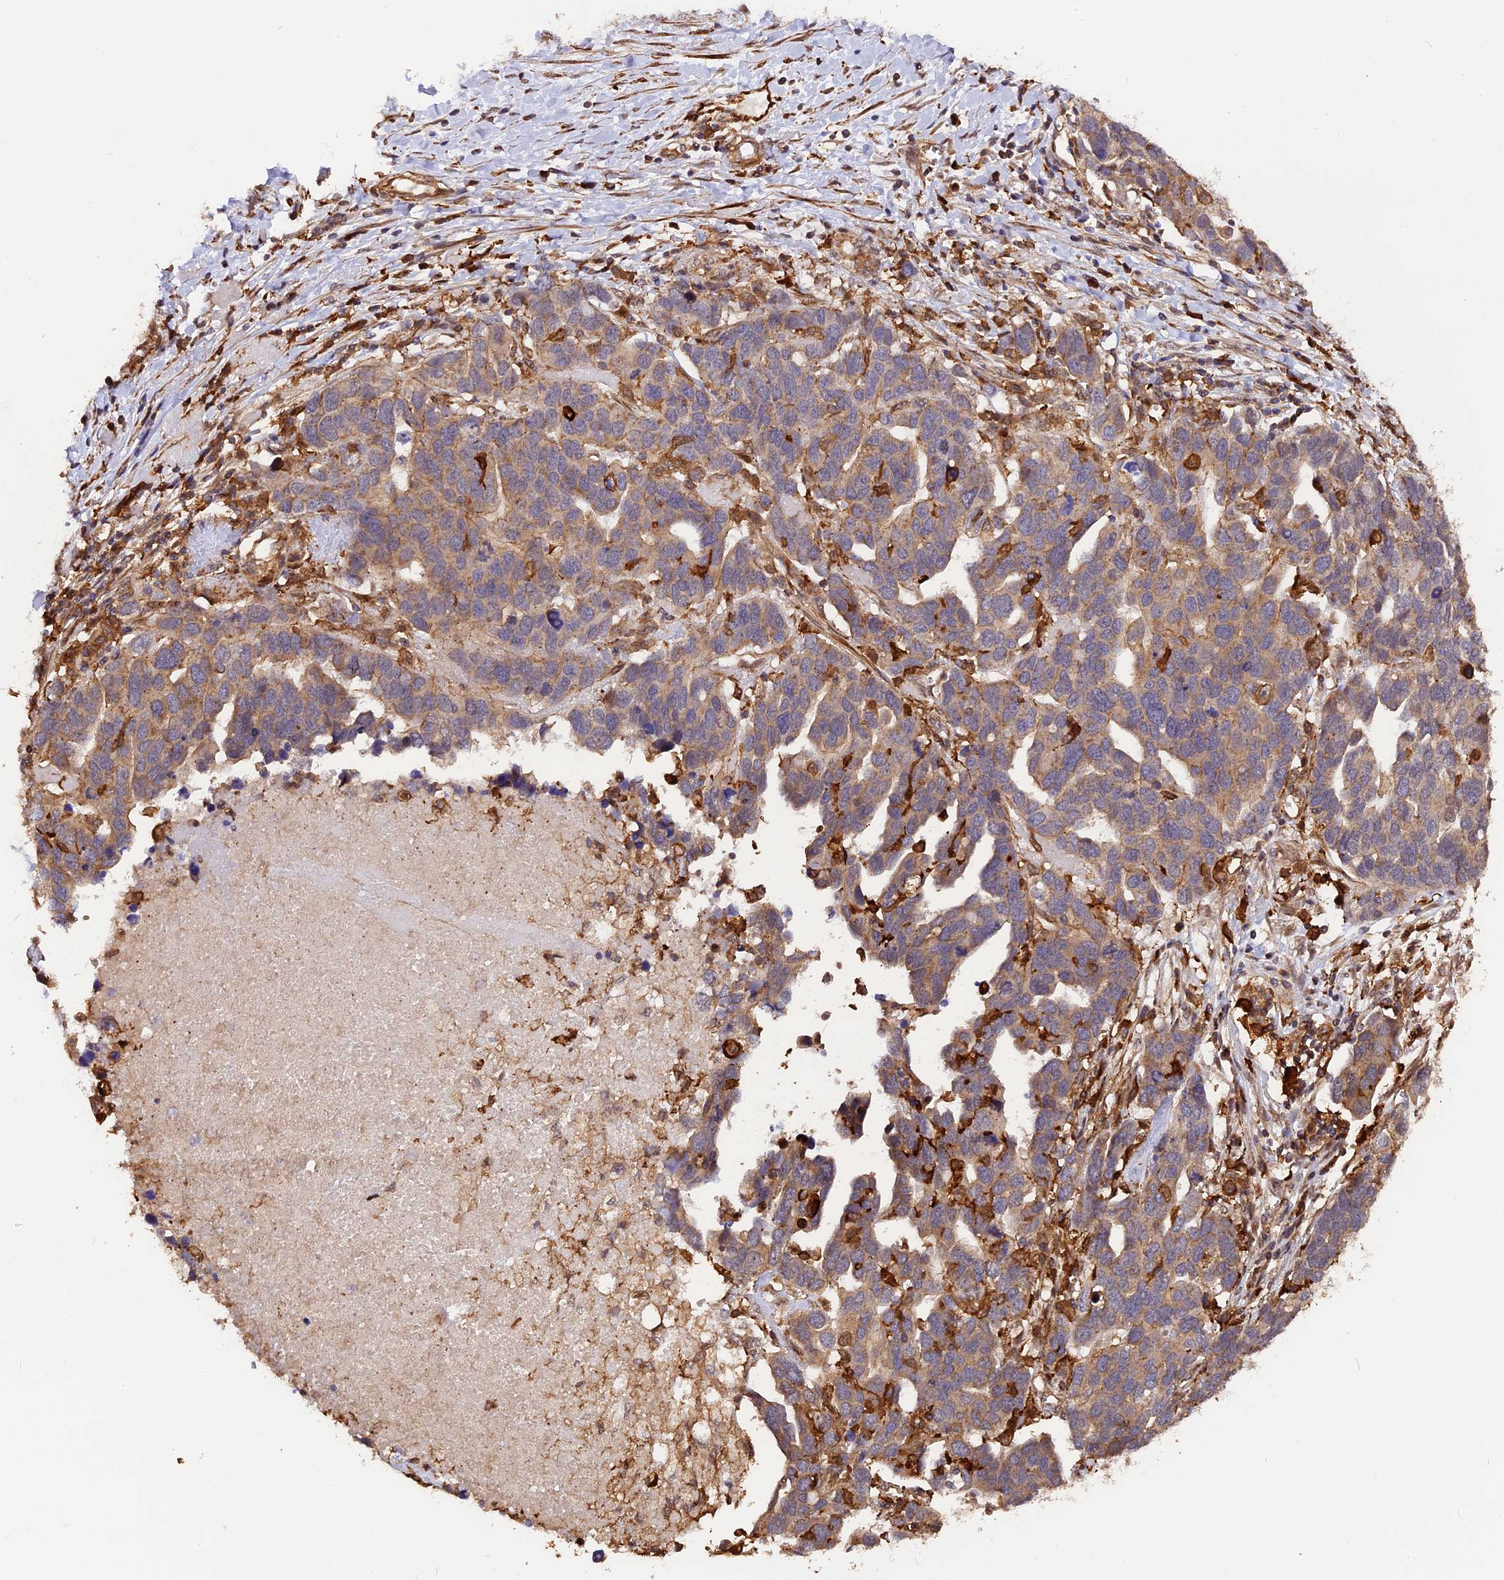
{"staining": {"intensity": "weak", "quantity": ">75%", "location": "cytoplasmic/membranous"}, "tissue": "ovarian cancer", "cell_type": "Tumor cells", "image_type": "cancer", "snomed": [{"axis": "morphology", "description": "Cystadenocarcinoma, serous, NOS"}, {"axis": "topography", "description": "Ovary"}], "caption": "Ovarian cancer tissue reveals weak cytoplasmic/membranous expression in about >75% of tumor cells, visualized by immunohistochemistry.", "gene": "HERPUD1", "patient": {"sex": "female", "age": 54}}